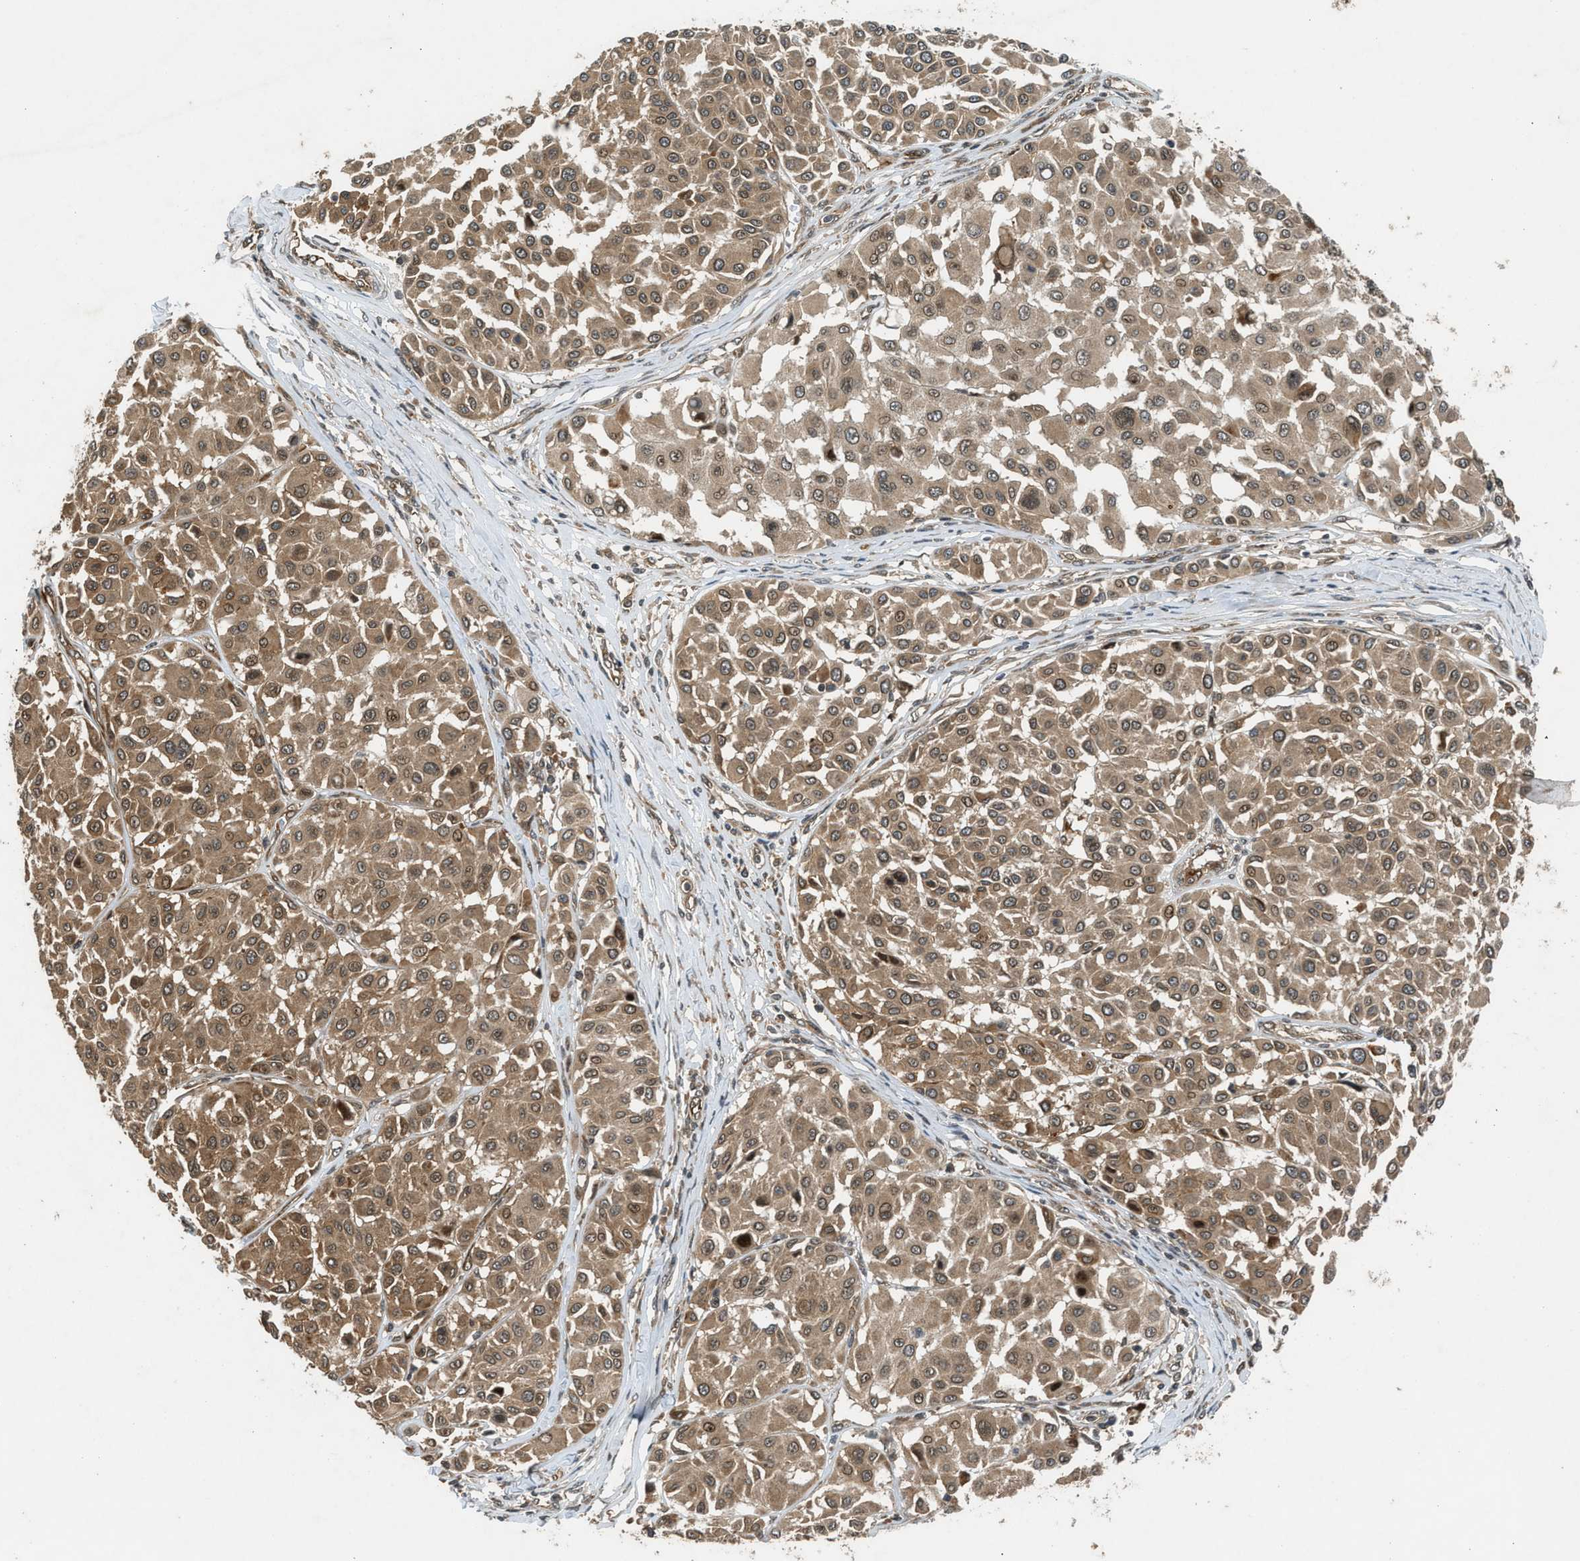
{"staining": {"intensity": "moderate", "quantity": ">75%", "location": "cytoplasmic/membranous"}, "tissue": "melanoma", "cell_type": "Tumor cells", "image_type": "cancer", "snomed": [{"axis": "morphology", "description": "Malignant melanoma, Metastatic site"}, {"axis": "topography", "description": "Soft tissue"}], "caption": "Immunohistochemistry (IHC) (DAB (3,3'-diaminobenzidine)) staining of malignant melanoma (metastatic site) displays moderate cytoplasmic/membranous protein positivity in about >75% of tumor cells. The protein of interest is shown in brown color, while the nuclei are stained blue.", "gene": "TXNL1", "patient": {"sex": "male", "age": 41}}